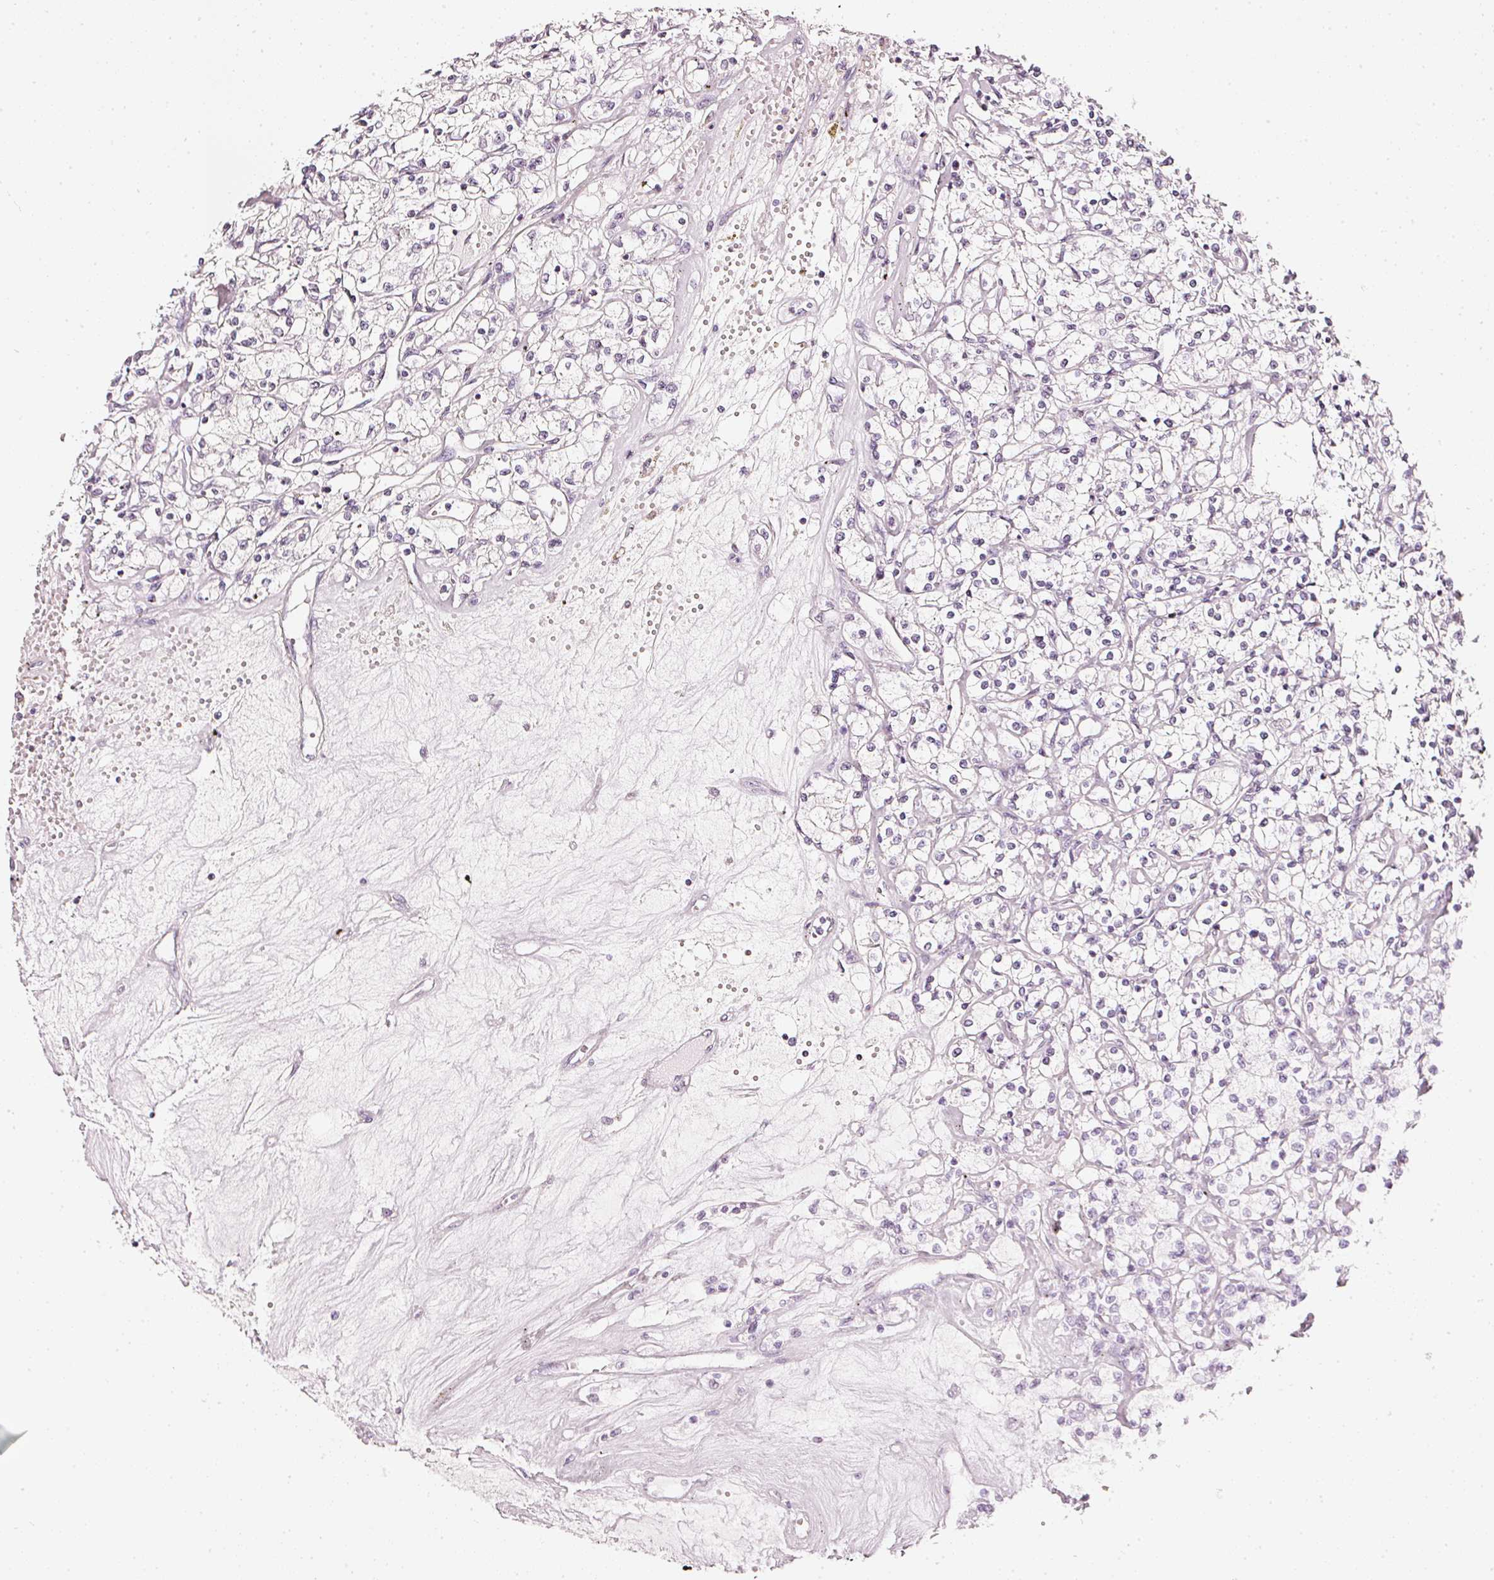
{"staining": {"intensity": "negative", "quantity": "none", "location": "none"}, "tissue": "renal cancer", "cell_type": "Tumor cells", "image_type": "cancer", "snomed": [{"axis": "morphology", "description": "Adenocarcinoma, NOS"}, {"axis": "topography", "description": "Kidney"}], "caption": "Human renal adenocarcinoma stained for a protein using immunohistochemistry (IHC) reveals no expression in tumor cells.", "gene": "CNP", "patient": {"sex": "female", "age": 59}}